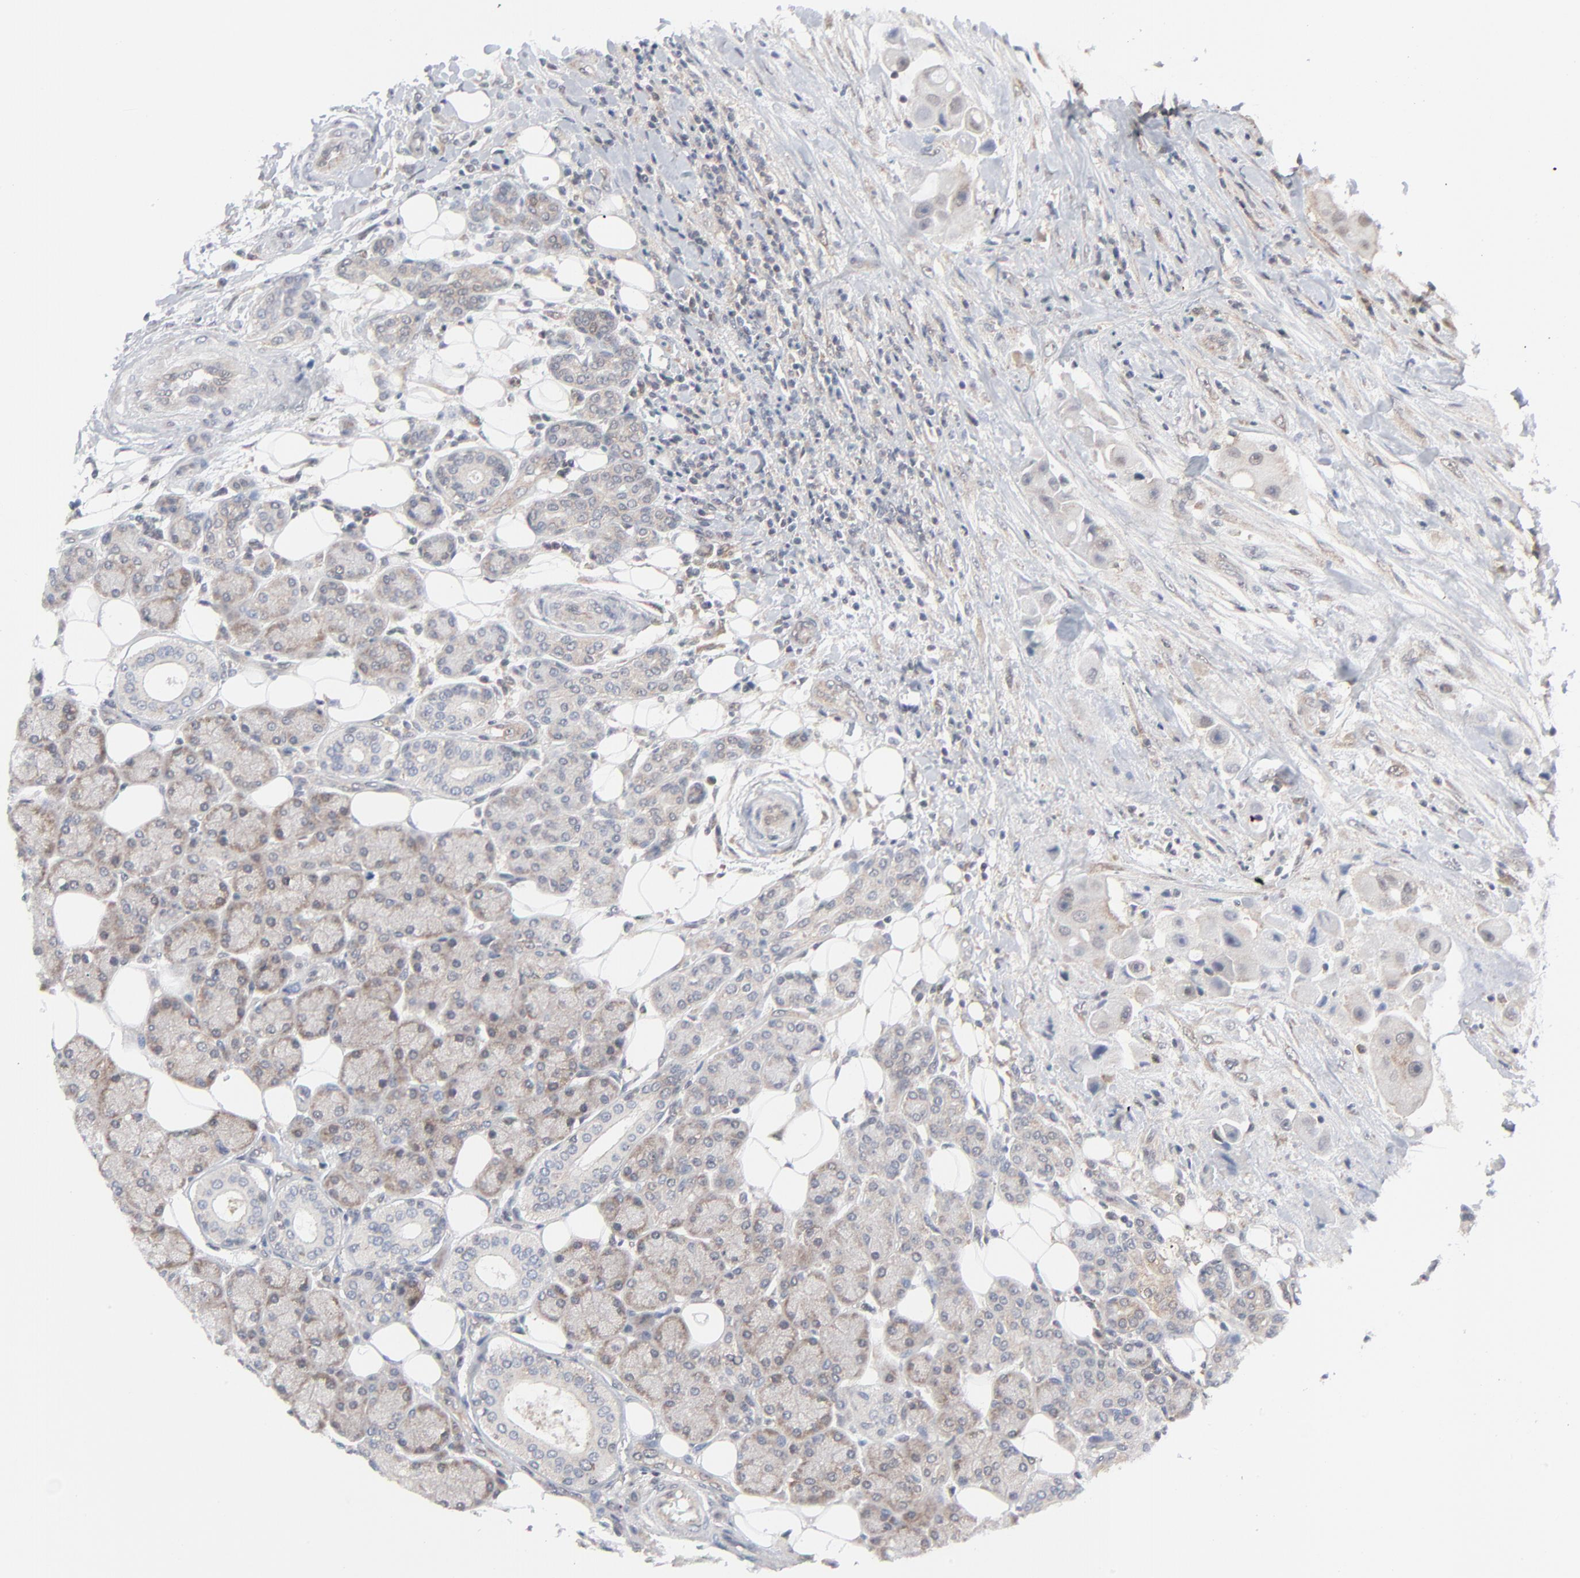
{"staining": {"intensity": "weak", "quantity": "<25%", "location": "cytoplasmic/membranous"}, "tissue": "head and neck cancer", "cell_type": "Tumor cells", "image_type": "cancer", "snomed": [{"axis": "morphology", "description": "Normal tissue, NOS"}, {"axis": "morphology", "description": "Adenocarcinoma, NOS"}, {"axis": "topography", "description": "Salivary gland"}, {"axis": "topography", "description": "Head-Neck"}], "caption": "IHC histopathology image of head and neck cancer (adenocarcinoma) stained for a protein (brown), which displays no positivity in tumor cells.", "gene": "RPS6KB1", "patient": {"sex": "male", "age": 80}}